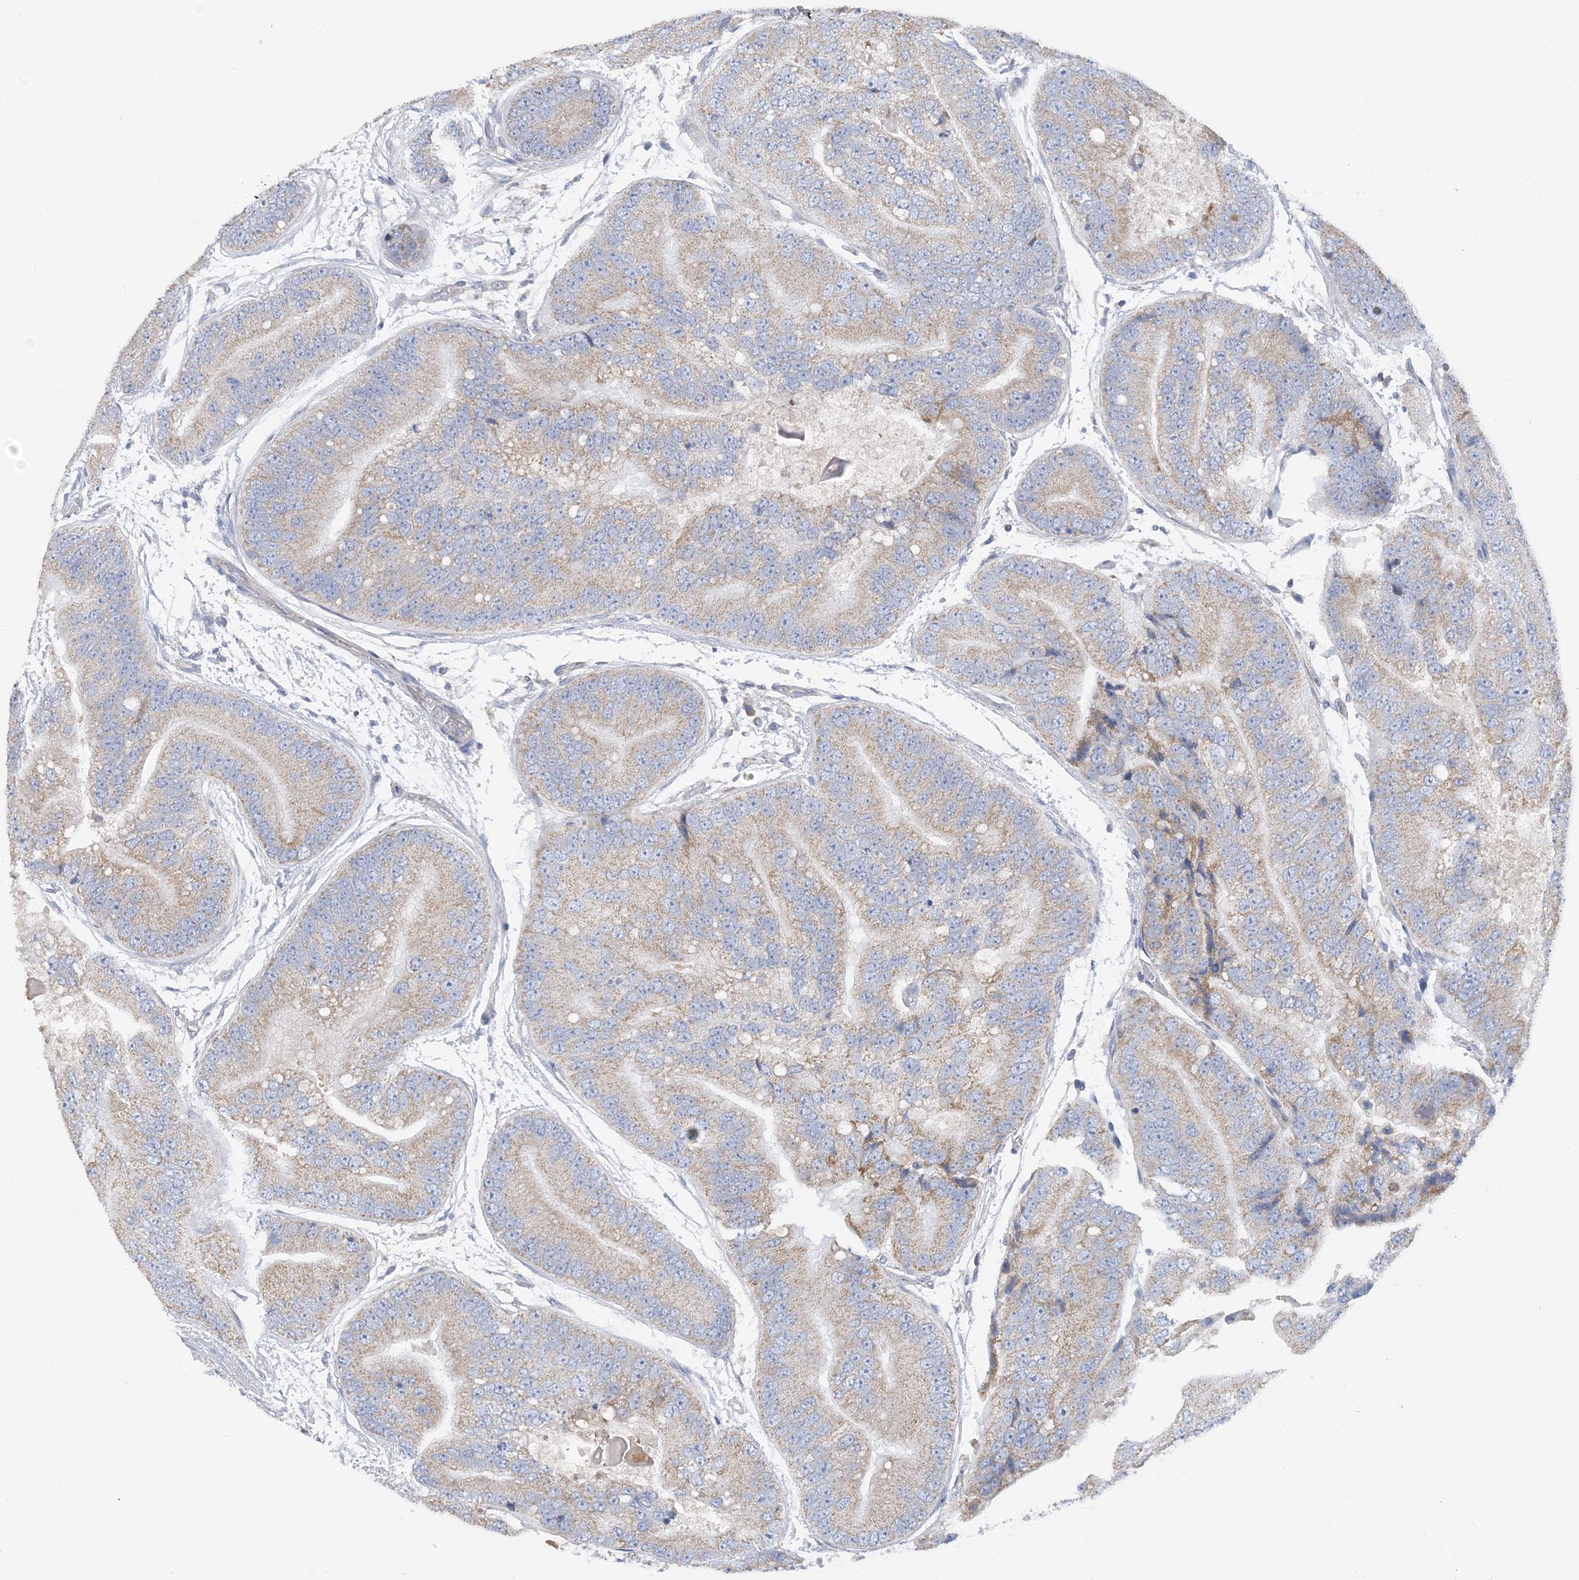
{"staining": {"intensity": "weak", "quantity": "25%-75%", "location": "cytoplasmic/membranous"}, "tissue": "prostate cancer", "cell_type": "Tumor cells", "image_type": "cancer", "snomed": [{"axis": "morphology", "description": "Adenocarcinoma, High grade"}, {"axis": "topography", "description": "Prostate"}], "caption": "A low amount of weak cytoplasmic/membranous staining is identified in approximately 25%-75% of tumor cells in prostate cancer (adenocarcinoma (high-grade)) tissue.", "gene": "ZCCHC18", "patient": {"sex": "male", "age": 70}}